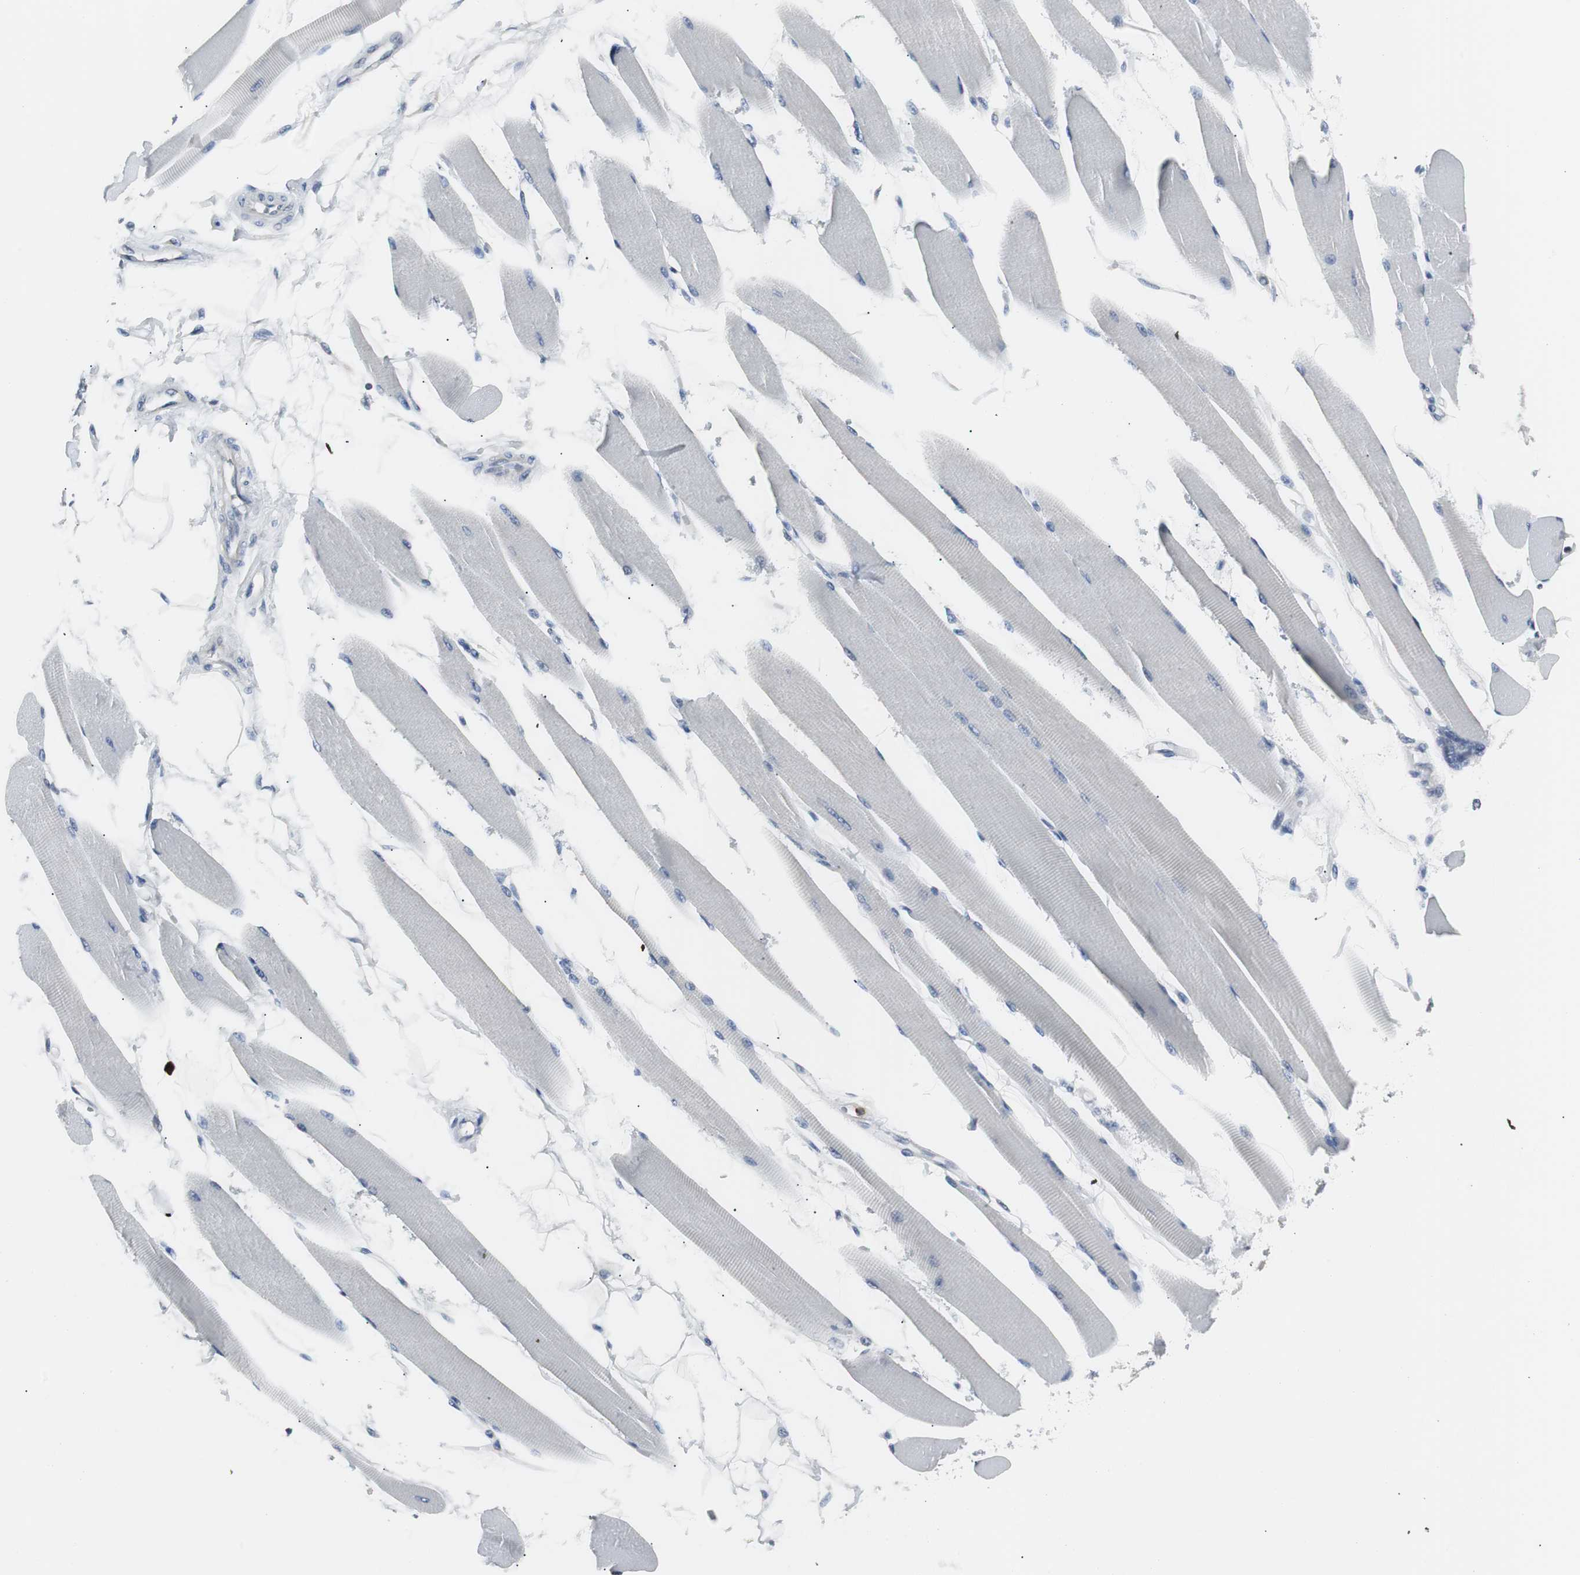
{"staining": {"intensity": "negative", "quantity": "none", "location": "none"}, "tissue": "skeletal muscle", "cell_type": "Myocytes", "image_type": "normal", "snomed": [{"axis": "morphology", "description": "Normal tissue, NOS"}, {"axis": "topography", "description": "Skeletal muscle"}, {"axis": "topography", "description": "Peripheral nerve tissue"}], "caption": "High magnification brightfield microscopy of unremarkable skeletal muscle stained with DAB (brown) and counterstained with hematoxylin (blue): myocytes show no significant expression. The staining is performed using DAB (3,3'-diaminobenzidine) brown chromogen with nuclei counter-stained in using hematoxylin.", "gene": "RASA1", "patient": {"sex": "female", "age": 84}}